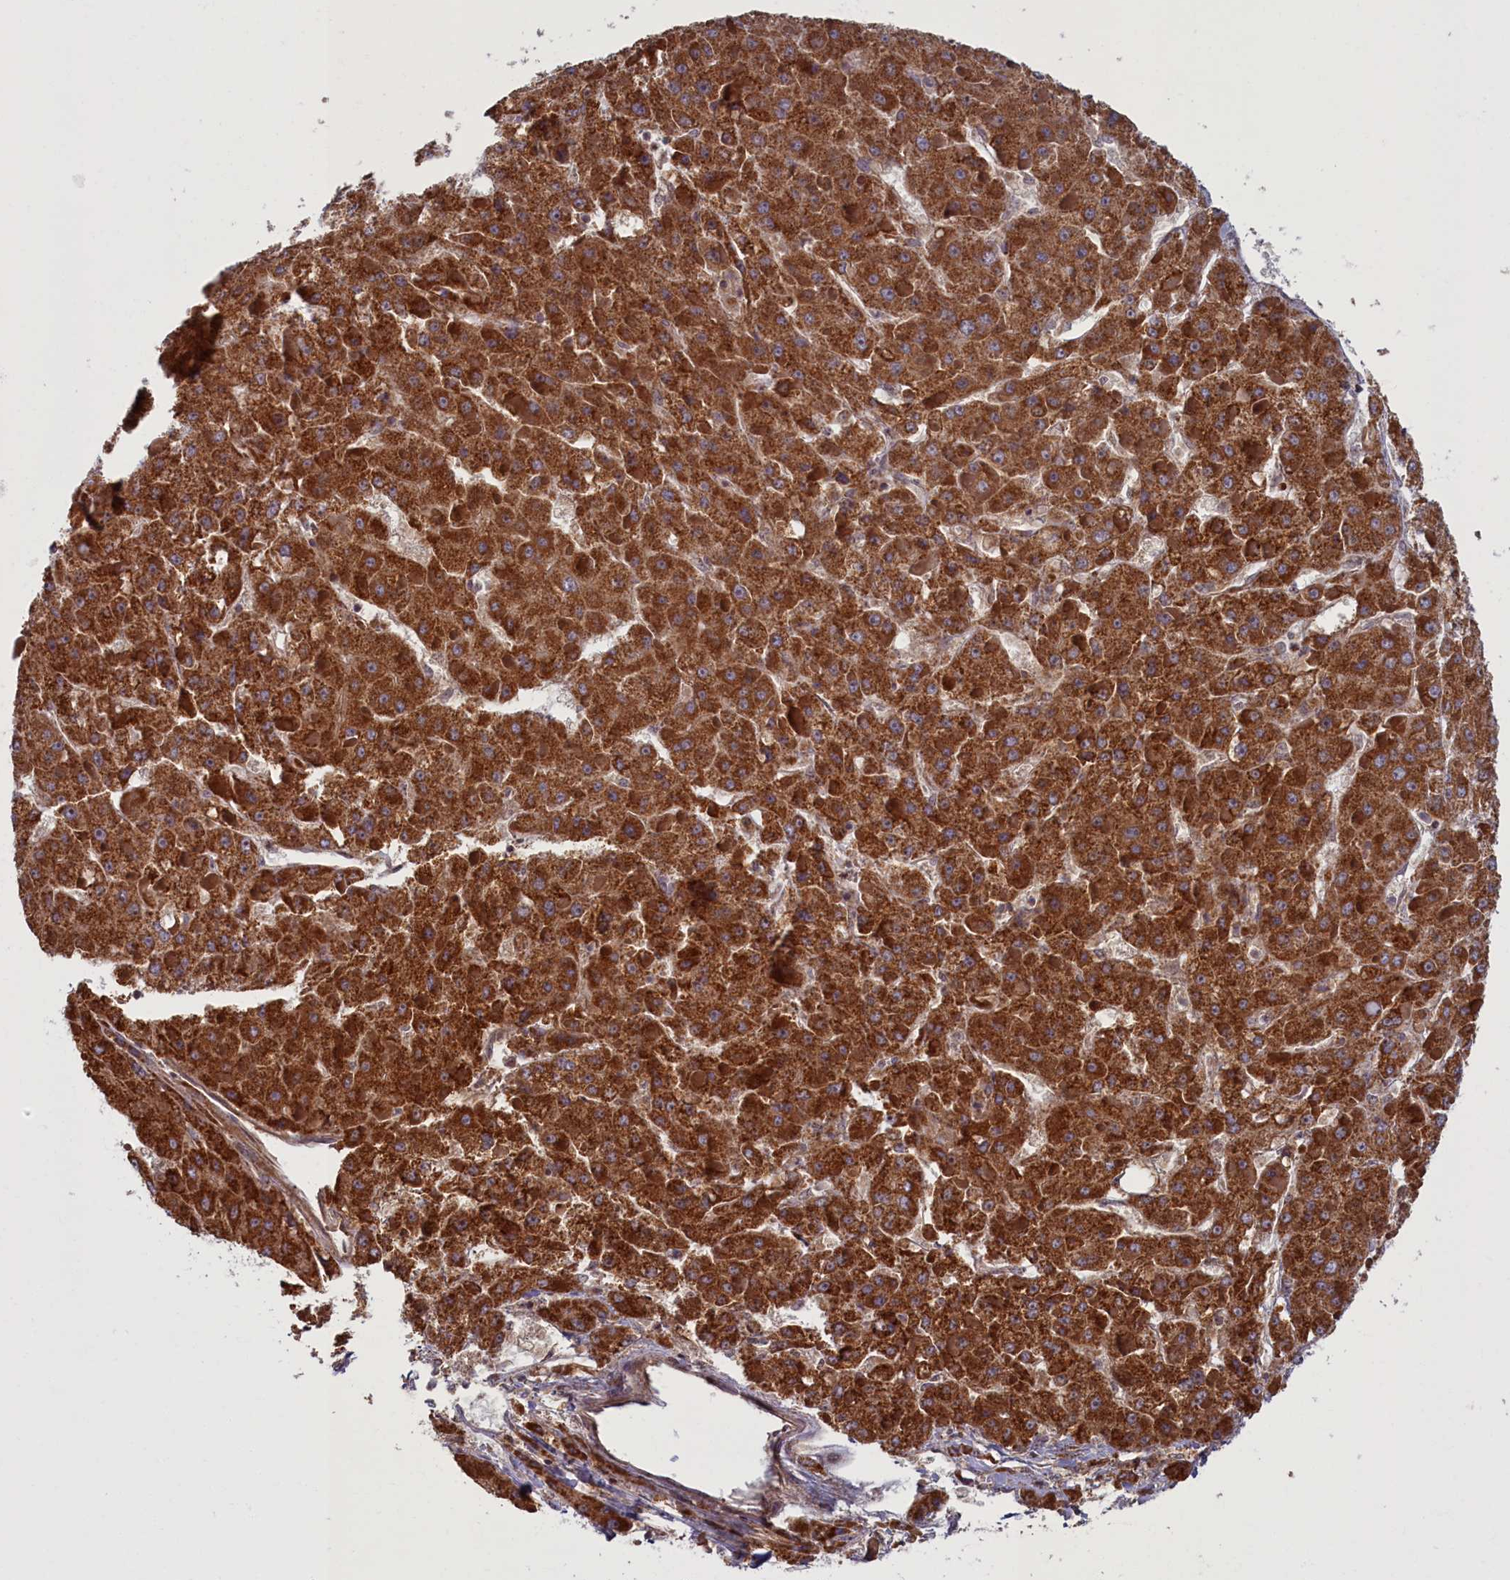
{"staining": {"intensity": "strong", "quantity": ">75%", "location": "cytoplasmic/membranous"}, "tissue": "liver cancer", "cell_type": "Tumor cells", "image_type": "cancer", "snomed": [{"axis": "morphology", "description": "Carcinoma, Hepatocellular, NOS"}, {"axis": "topography", "description": "Liver"}], "caption": "Human liver cancer stained for a protein (brown) reveals strong cytoplasmic/membranous positive positivity in approximately >75% of tumor cells.", "gene": "PLA2G10", "patient": {"sex": "female", "age": 73}}